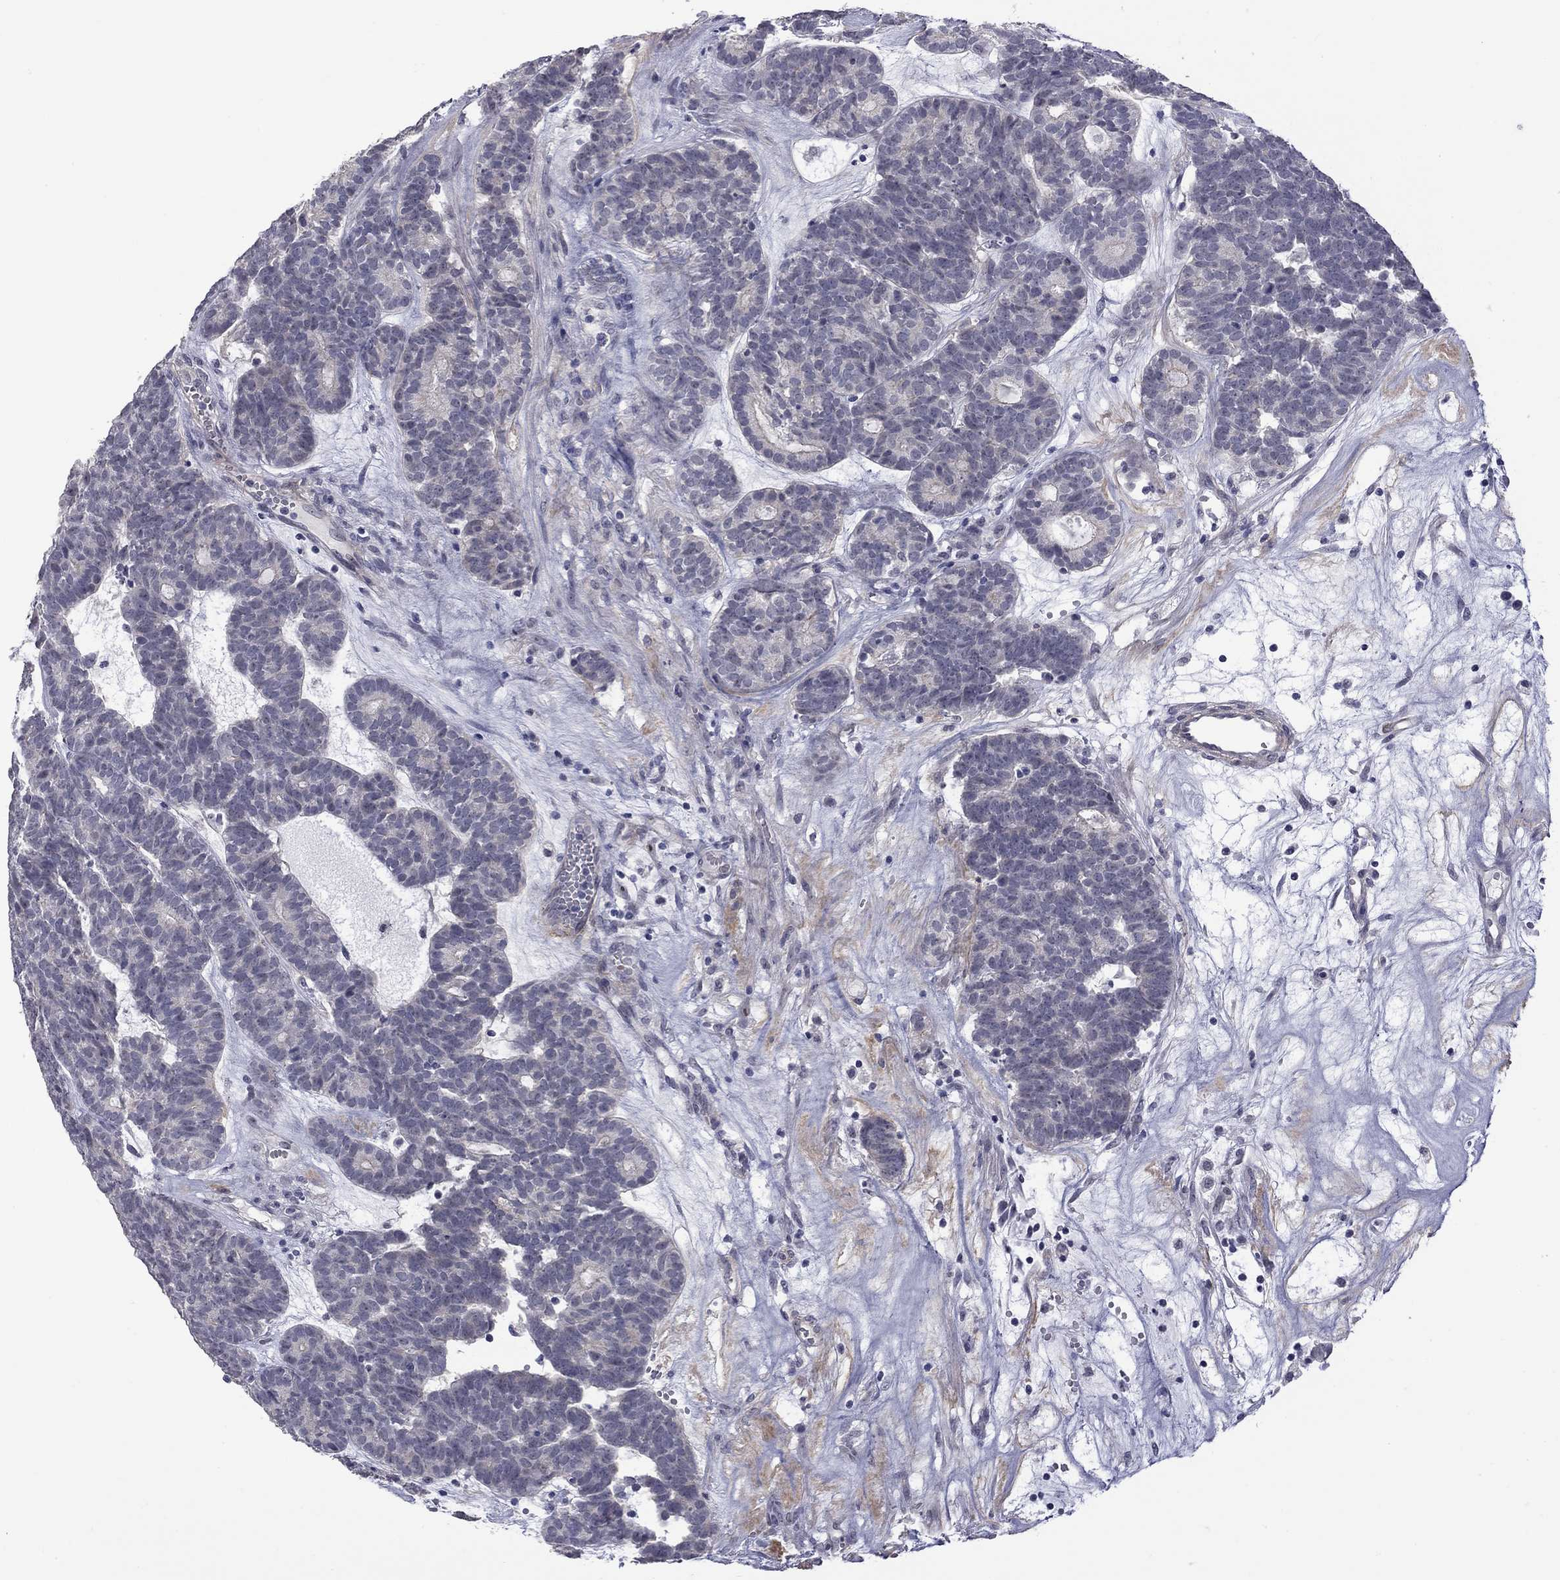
{"staining": {"intensity": "negative", "quantity": "none", "location": "none"}, "tissue": "head and neck cancer", "cell_type": "Tumor cells", "image_type": "cancer", "snomed": [{"axis": "morphology", "description": "Adenocarcinoma, NOS"}, {"axis": "topography", "description": "Head-Neck"}], "caption": "Head and neck cancer stained for a protein using IHC shows no expression tumor cells.", "gene": "GSG1L", "patient": {"sex": "female", "age": 81}}